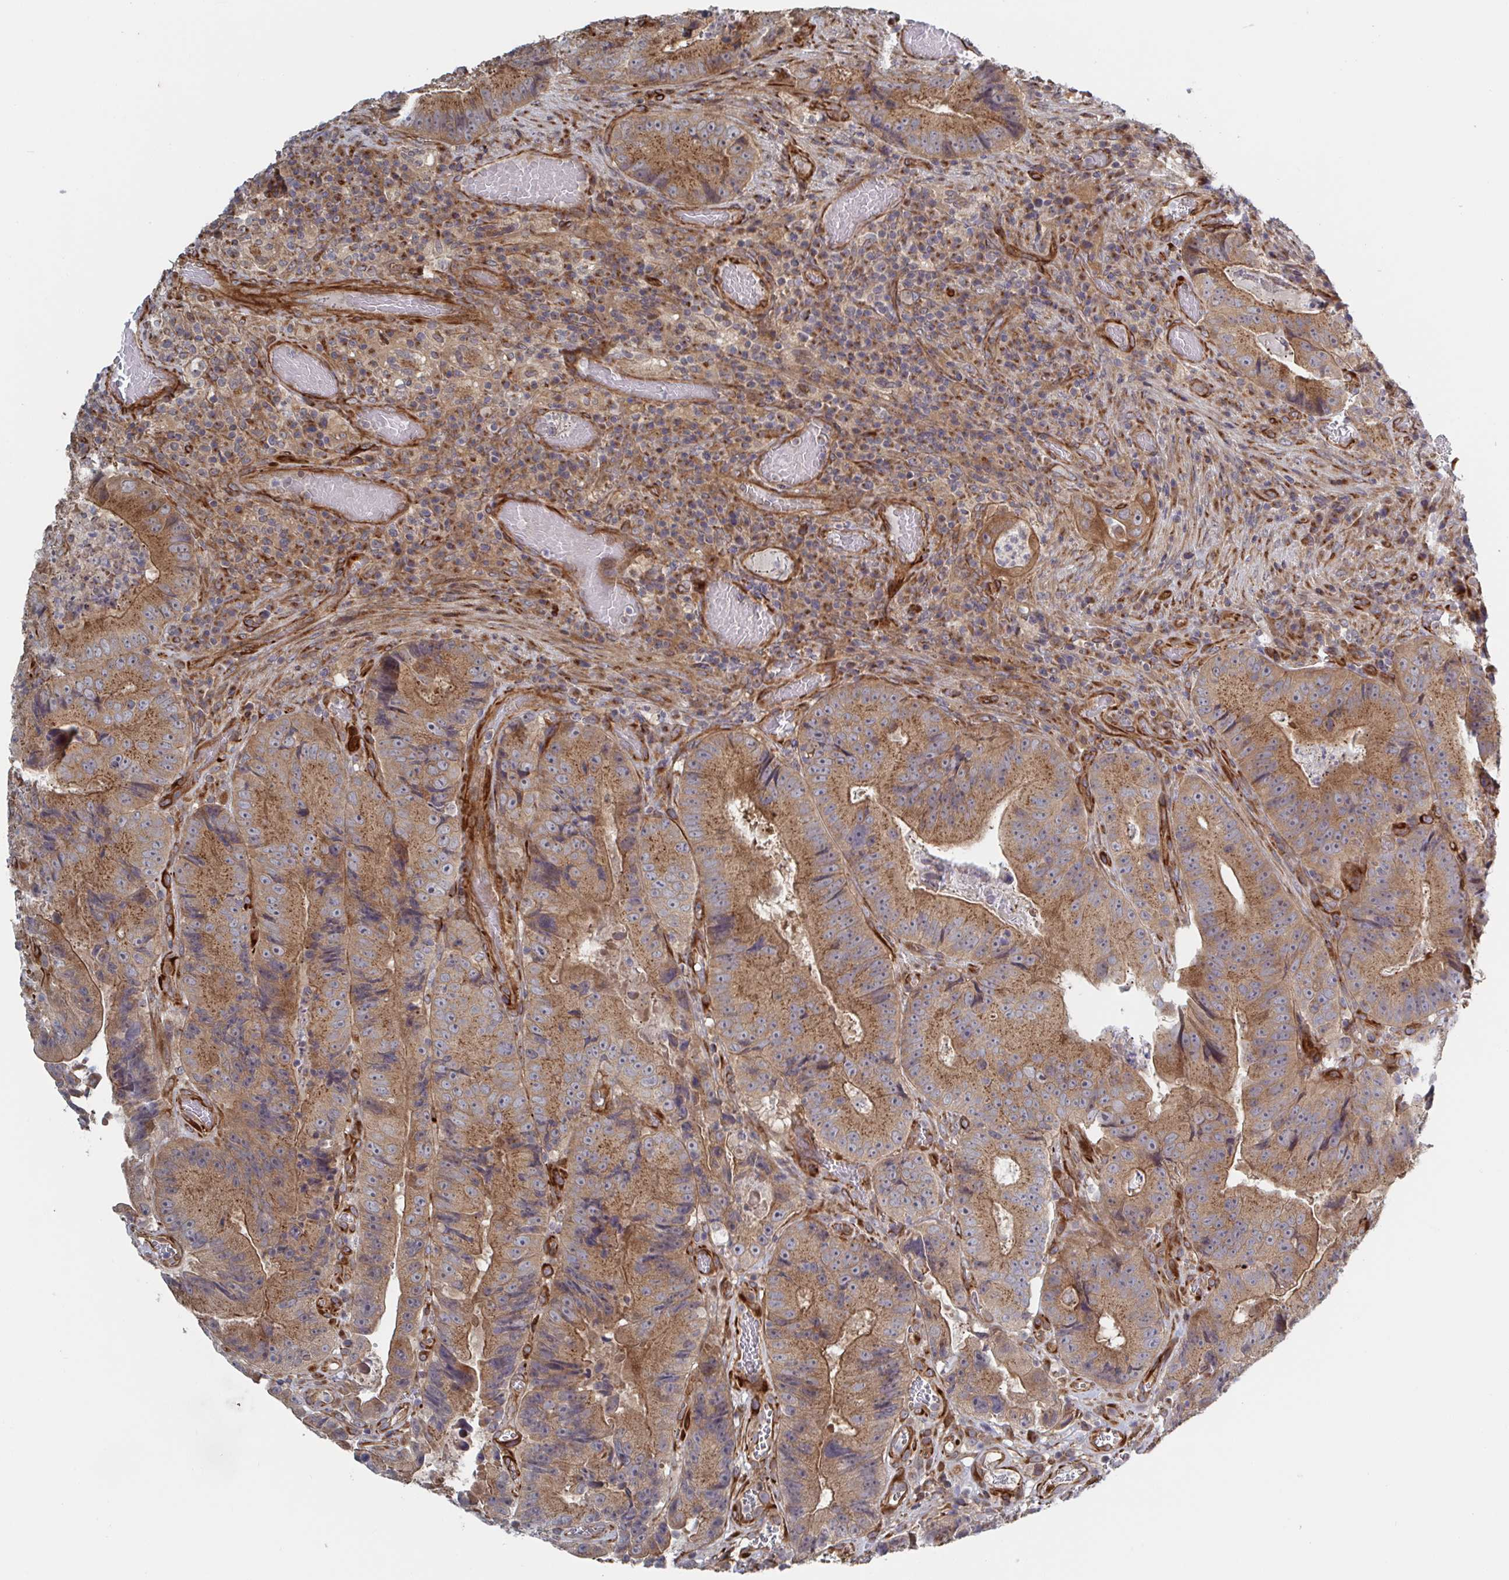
{"staining": {"intensity": "moderate", "quantity": ">75%", "location": "cytoplasmic/membranous"}, "tissue": "colorectal cancer", "cell_type": "Tumor cells", "image_type": "cancer", "snomed": [{"axis": "morphology", "description": "Adenocarcinoma, NOS"}, {"axis": "topography", "description": "Colon"}], "caption": "Immunohistochemistry photomicrograph of neoplastic tissue: colorectal cancer (adenocarcinoma) stained using immunohistochemistry (IHC) shows medium levels of moderate protein expression localized specifically in the cytoplasmic/membranous of tumor cells, appearing as a cytoplasmic/membranous brown color.", "gene": "DVL3", "patient": {"sex": "female", "age": 86}}